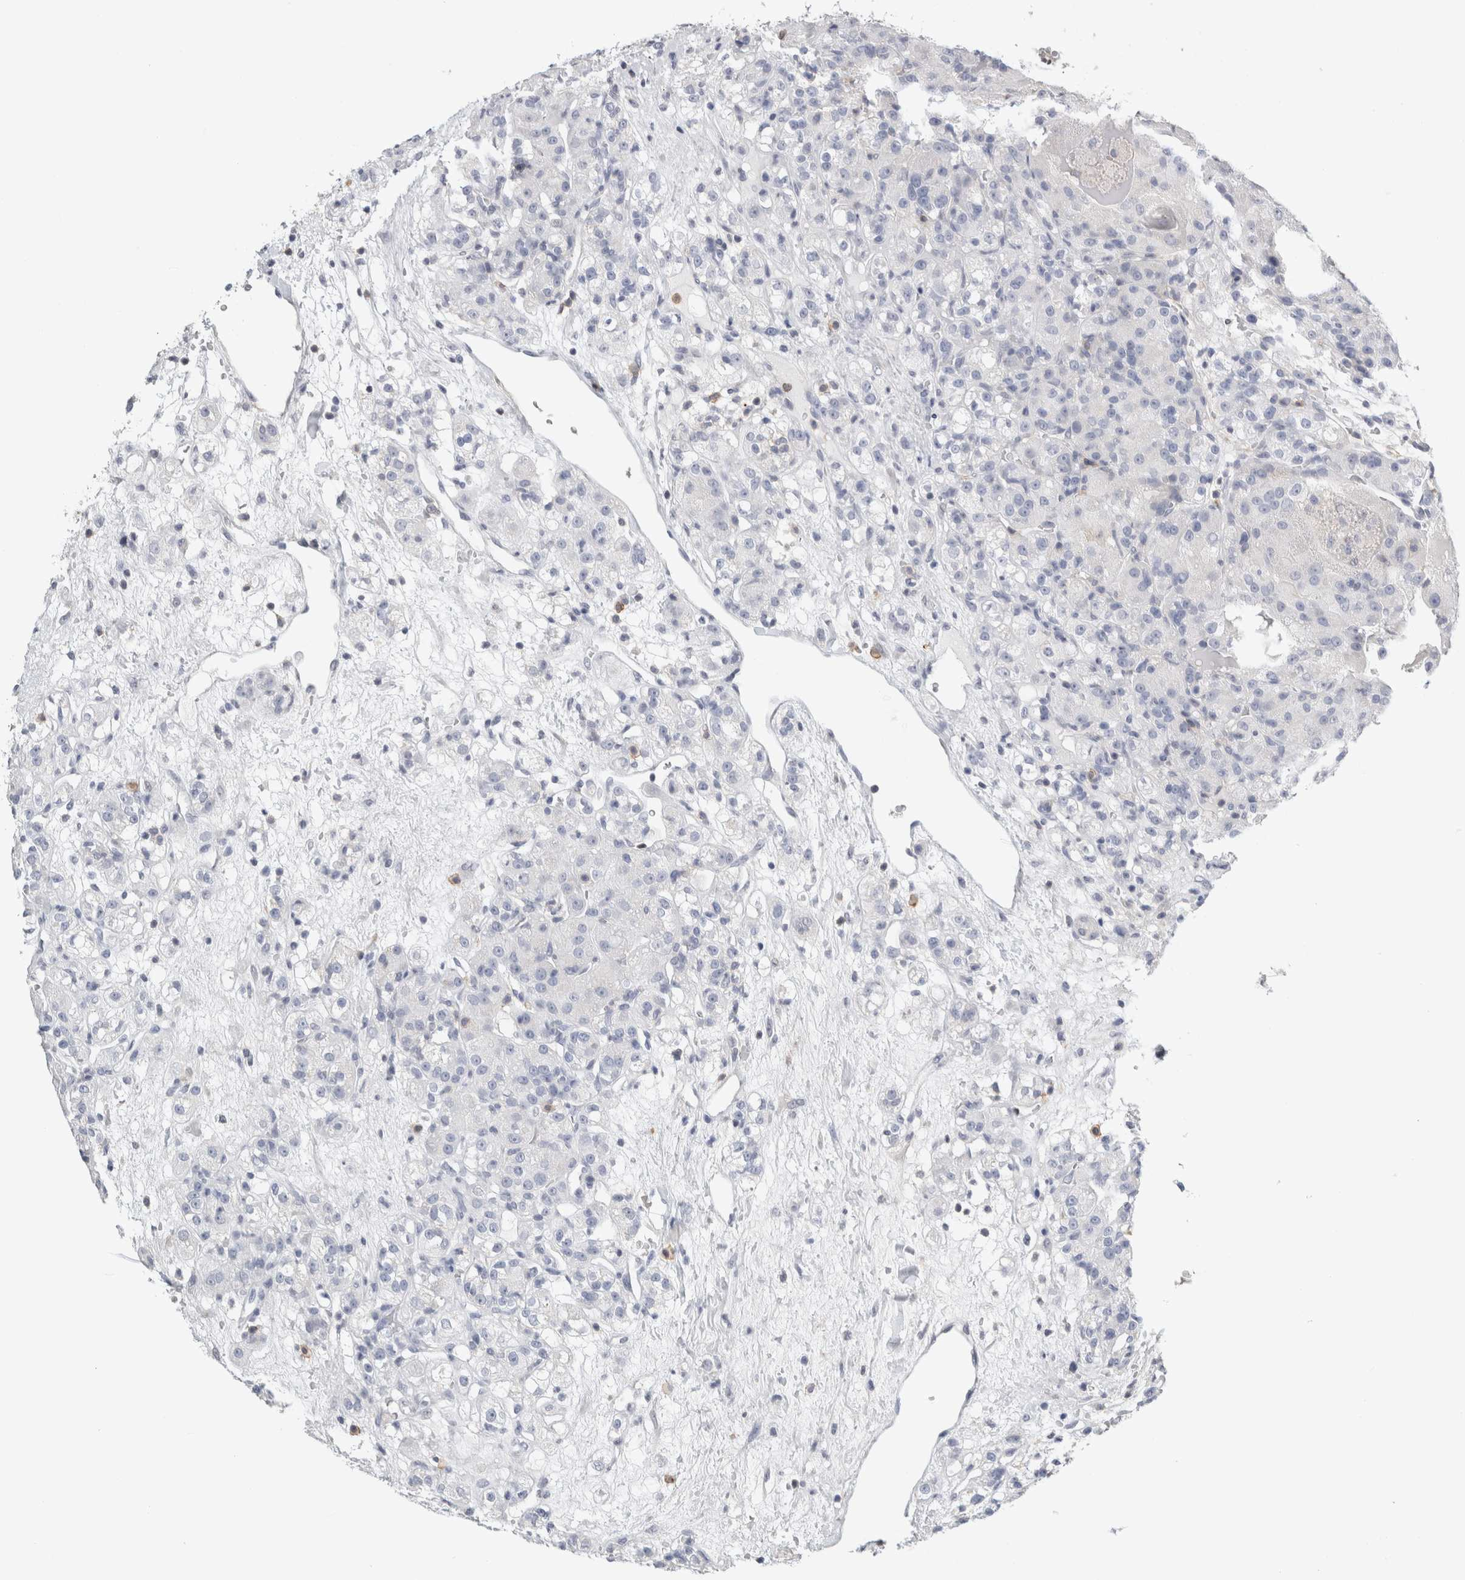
{"staining": {"intensity": "negative", "quantity": "none", "location": "none"}, "tissue": "renal cancer", "cell_type": "Tumor cells", "image_type": "cancer", "snomed": [{"axis": "morphology", "description": "Normal tissue, NOS"}, {"axis": "morphology", "description": "Adenocarcinoma, NOS"}, {"axis": "topography", "description": "Kidney"}], "caption": "A histopathology image of renal cancer (adenocarcinoma) stained for a protein reveals no brown staining in tumor cells.", "gene": "P2RY2", "patient": {"sex": "male", "age": 61}}